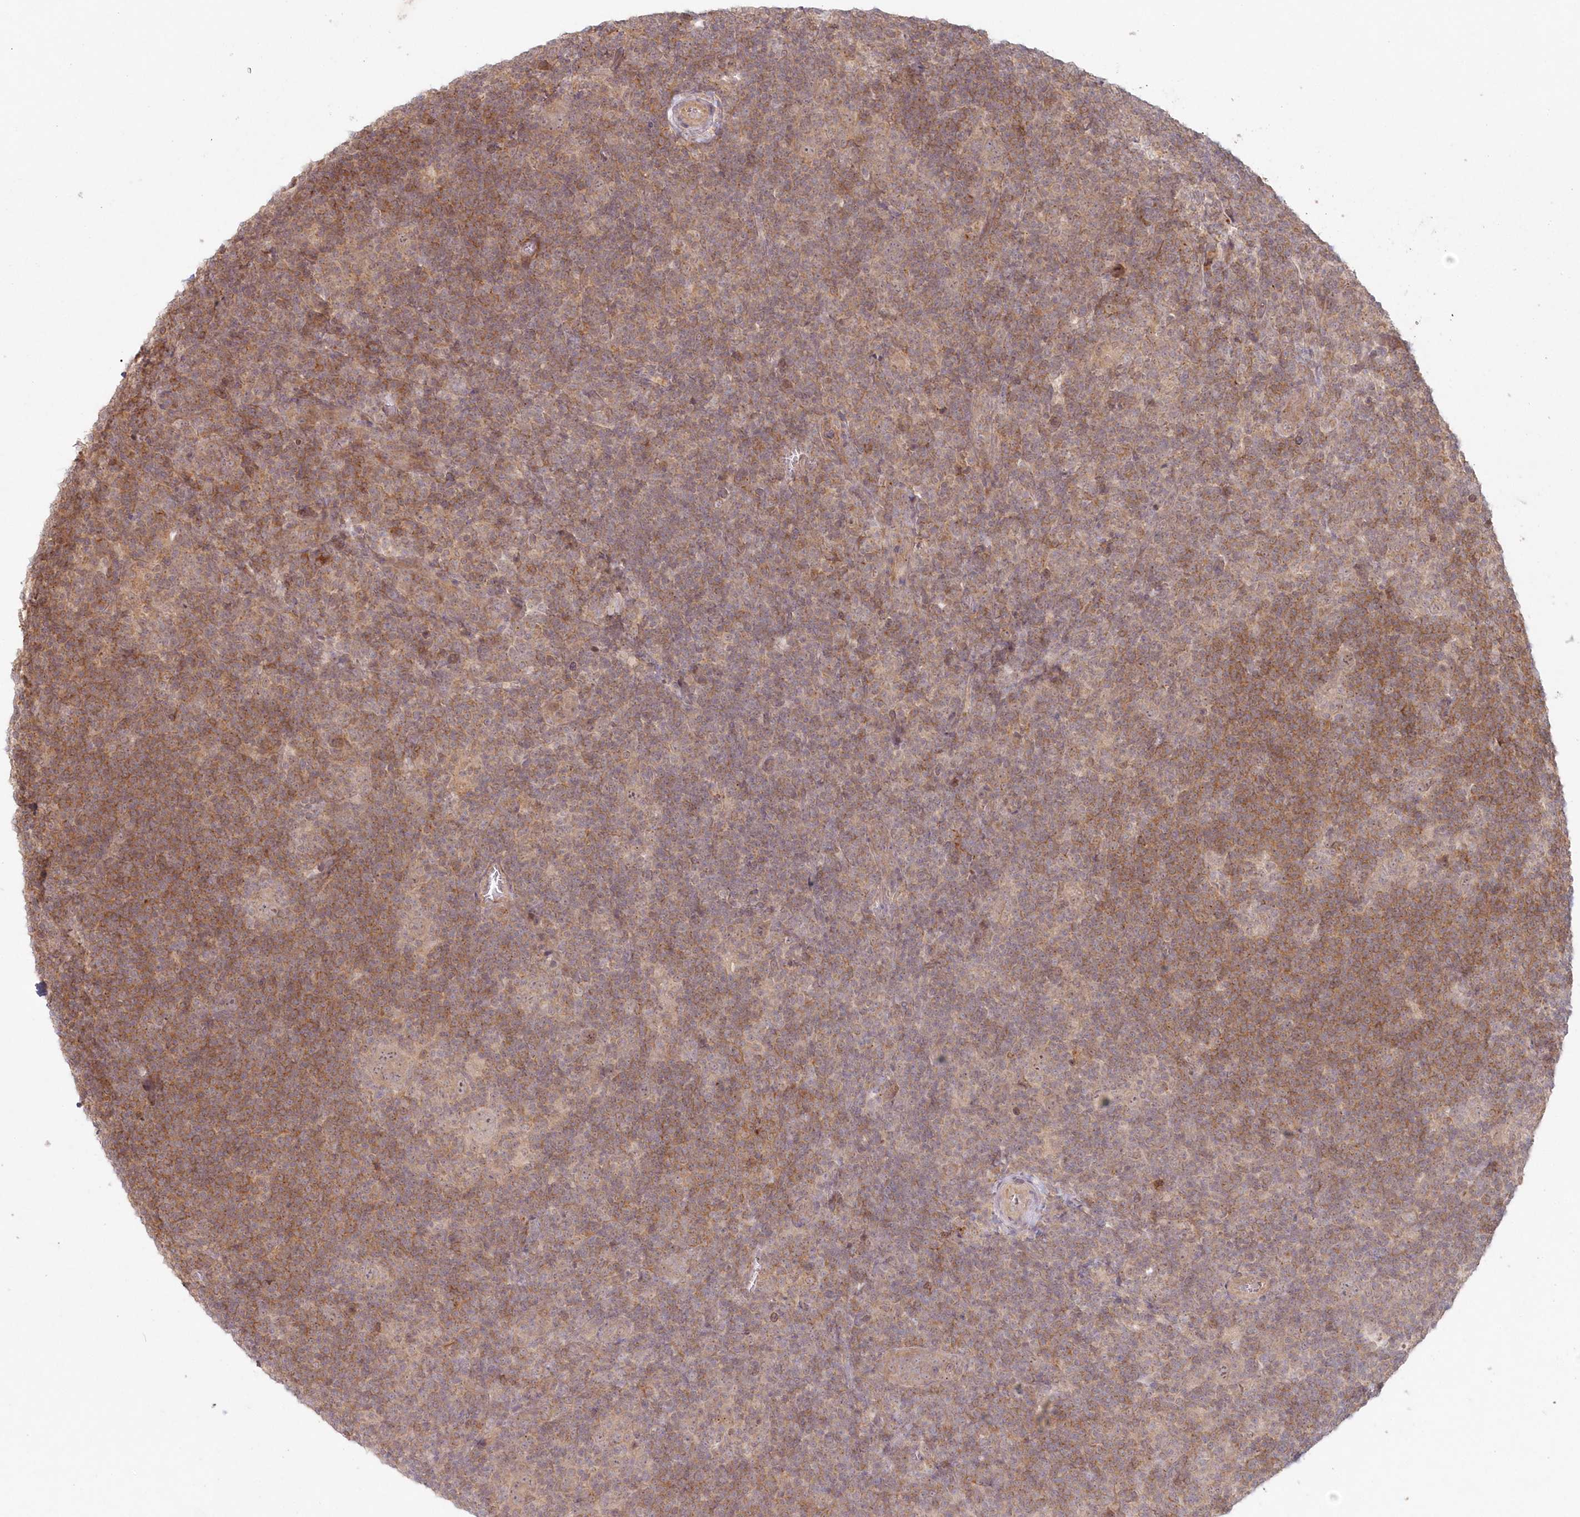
{"staining": {"intensity": "weak", "quantity": ">75%", "location": "cytoplasmic/membranous,nuclear"}, "tissue": "lymphoma", "cell_type": "Tumor cells", "image_type": "cancer", "snomed": [{"axis": "morphology", "description": "Hodgkin's disease, NOS"}, {"axis": "topography", "description": "Lymph node"}], "caption": "Human Hodgkin's disease stained for a protein (brown) shows weak cytoplasmic/membranous and nuclear positive expression in approximately >75% of tumor cells.", "gene": "TOGARAM2", "patient": {"sex": "female", "age": 57}}